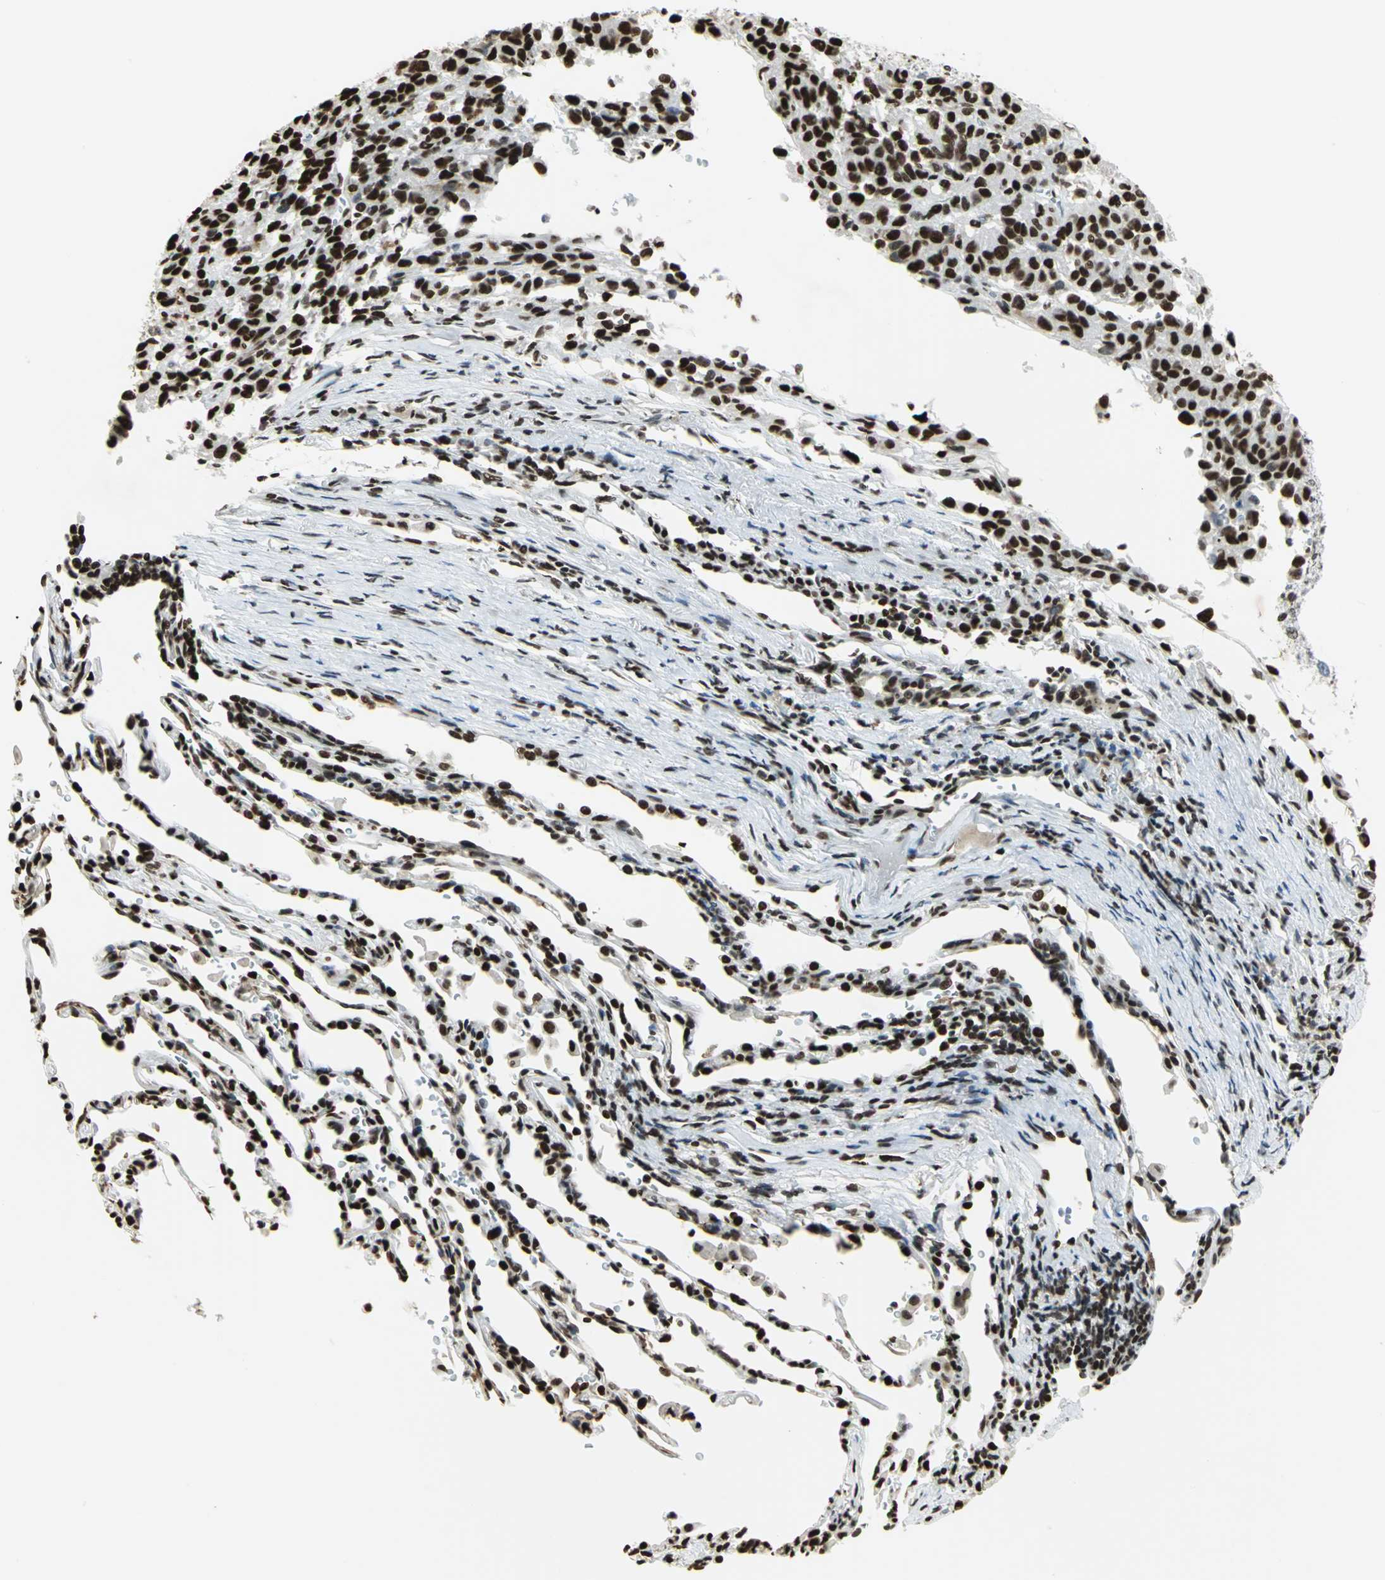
{"staining": {"intensity": "strong", "quantity": ">75%", "location": "nuclear"}, "tissue": "melanoma", "cell_type": "Tumor cells", "image_type": "cancer", "snomed": [{"axis": "morphology", "description": "Malignant melanoma, Metastatic site"}, {"axis": "topography", "description": "Lung"}], "caption": "Tumor cells show high levels of strong nuclear staining in about >75% of cells in human malignant melanoma (metastatic site). (Stains: DAB (3,3'-diaminobenzidine) in brown, nuclei in blue, Microscopy: brightfield microscopy at high magnification).", "gene": "HMGB1", "patient": {"sex": "male", "age": 64}}